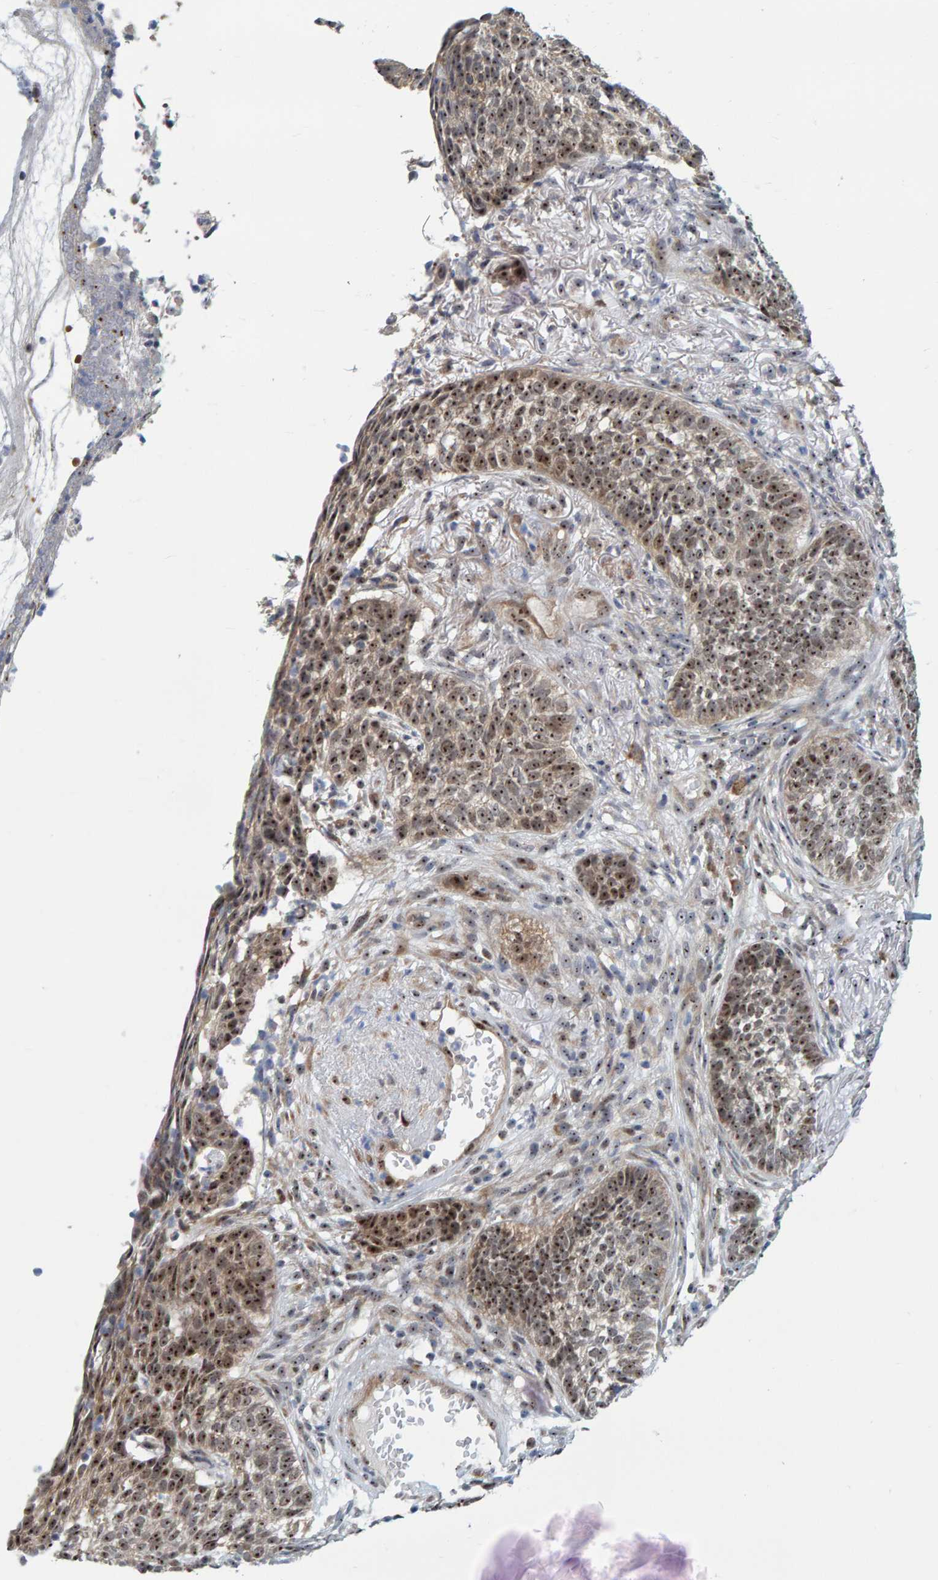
{"staining": {"intensity": "moderate", "quantity": ">75%", "location": "nuclear"}, "tissue": "skin cancer", "cell_type": "Tumor cells", "image_type": "cancer", "snomed": [{"axis": "morphology", "description": "Basal cell carcinoma"}, {"axis": "topography", "description": "Skin"}], "caption": "Protein analysis of skin basal cell carcinoma tissue shows moderate nuclear expression in about >75% of tumor cells. Nuclei are stained in blue.", "gene": "POLR1E", "patient": {"sex": "male", "age": 85}}